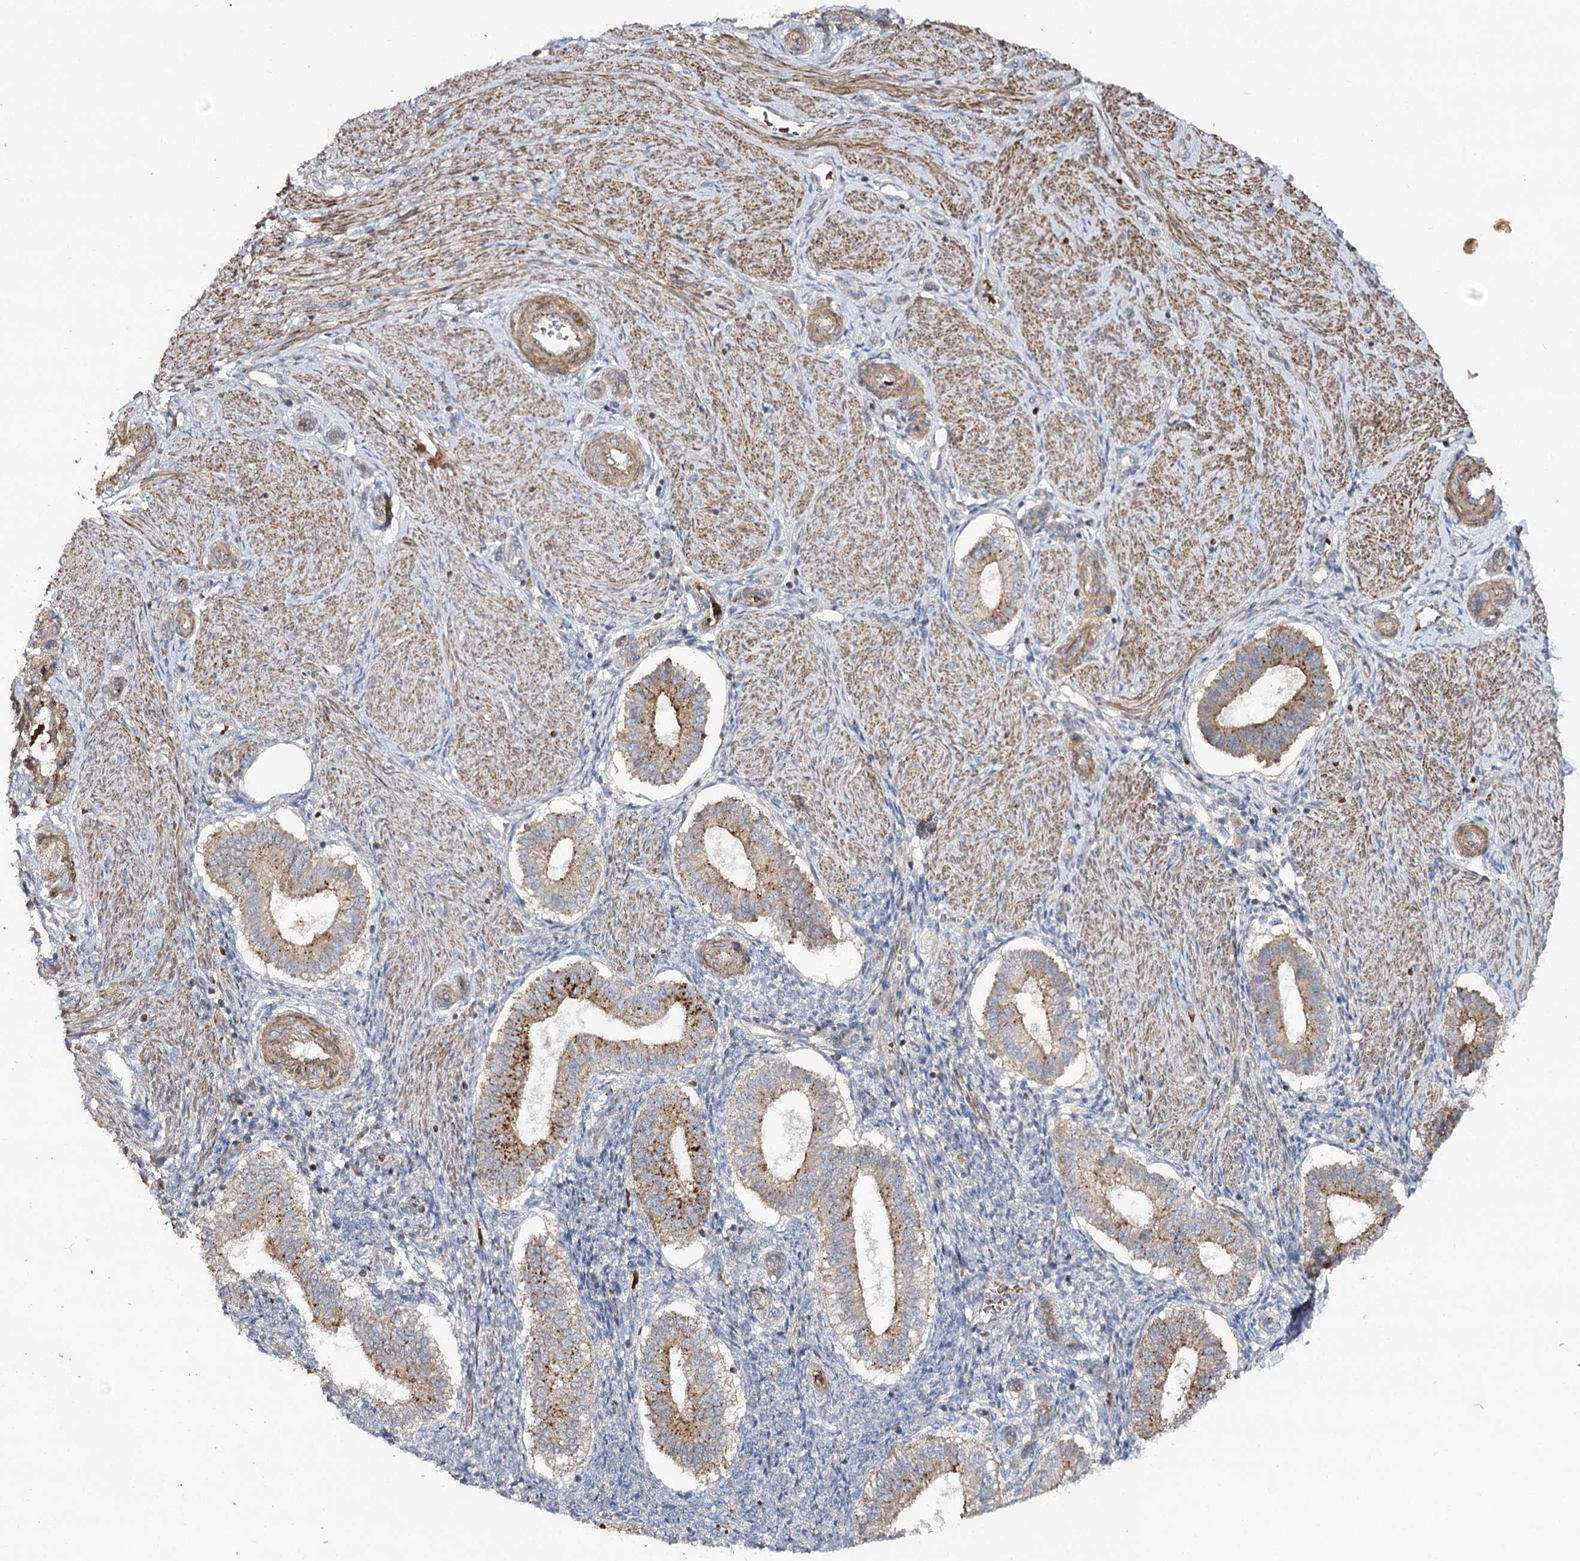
{"staining": {"intensity": "weak", "quantity": "<25%", "location": "cytoplasmic/membranous"}, "tissue": "endometrium", "cell_type": "Cells in endometrial stroma", "image_type": "normal", "snomed": [{"axis": "morphology", "description": "Normal tissue, NOS"}, {"axis": "topography", "description": "Endometrium"}], "caption": "Immunohistochemistry image of unremarkable endometrium: endometrium stained with DAB (3,3'-diaminobenzidine) exhibits no significant protein positivity in cells in endometrial stroma. The staining is performed using DAB (3,3'-diaminobenzidine) brown chromogen with nuclei counter-stained in using hematoxylin.", "gene": "KIAA0825", "patient": {"sex": "female", "age": 25}}